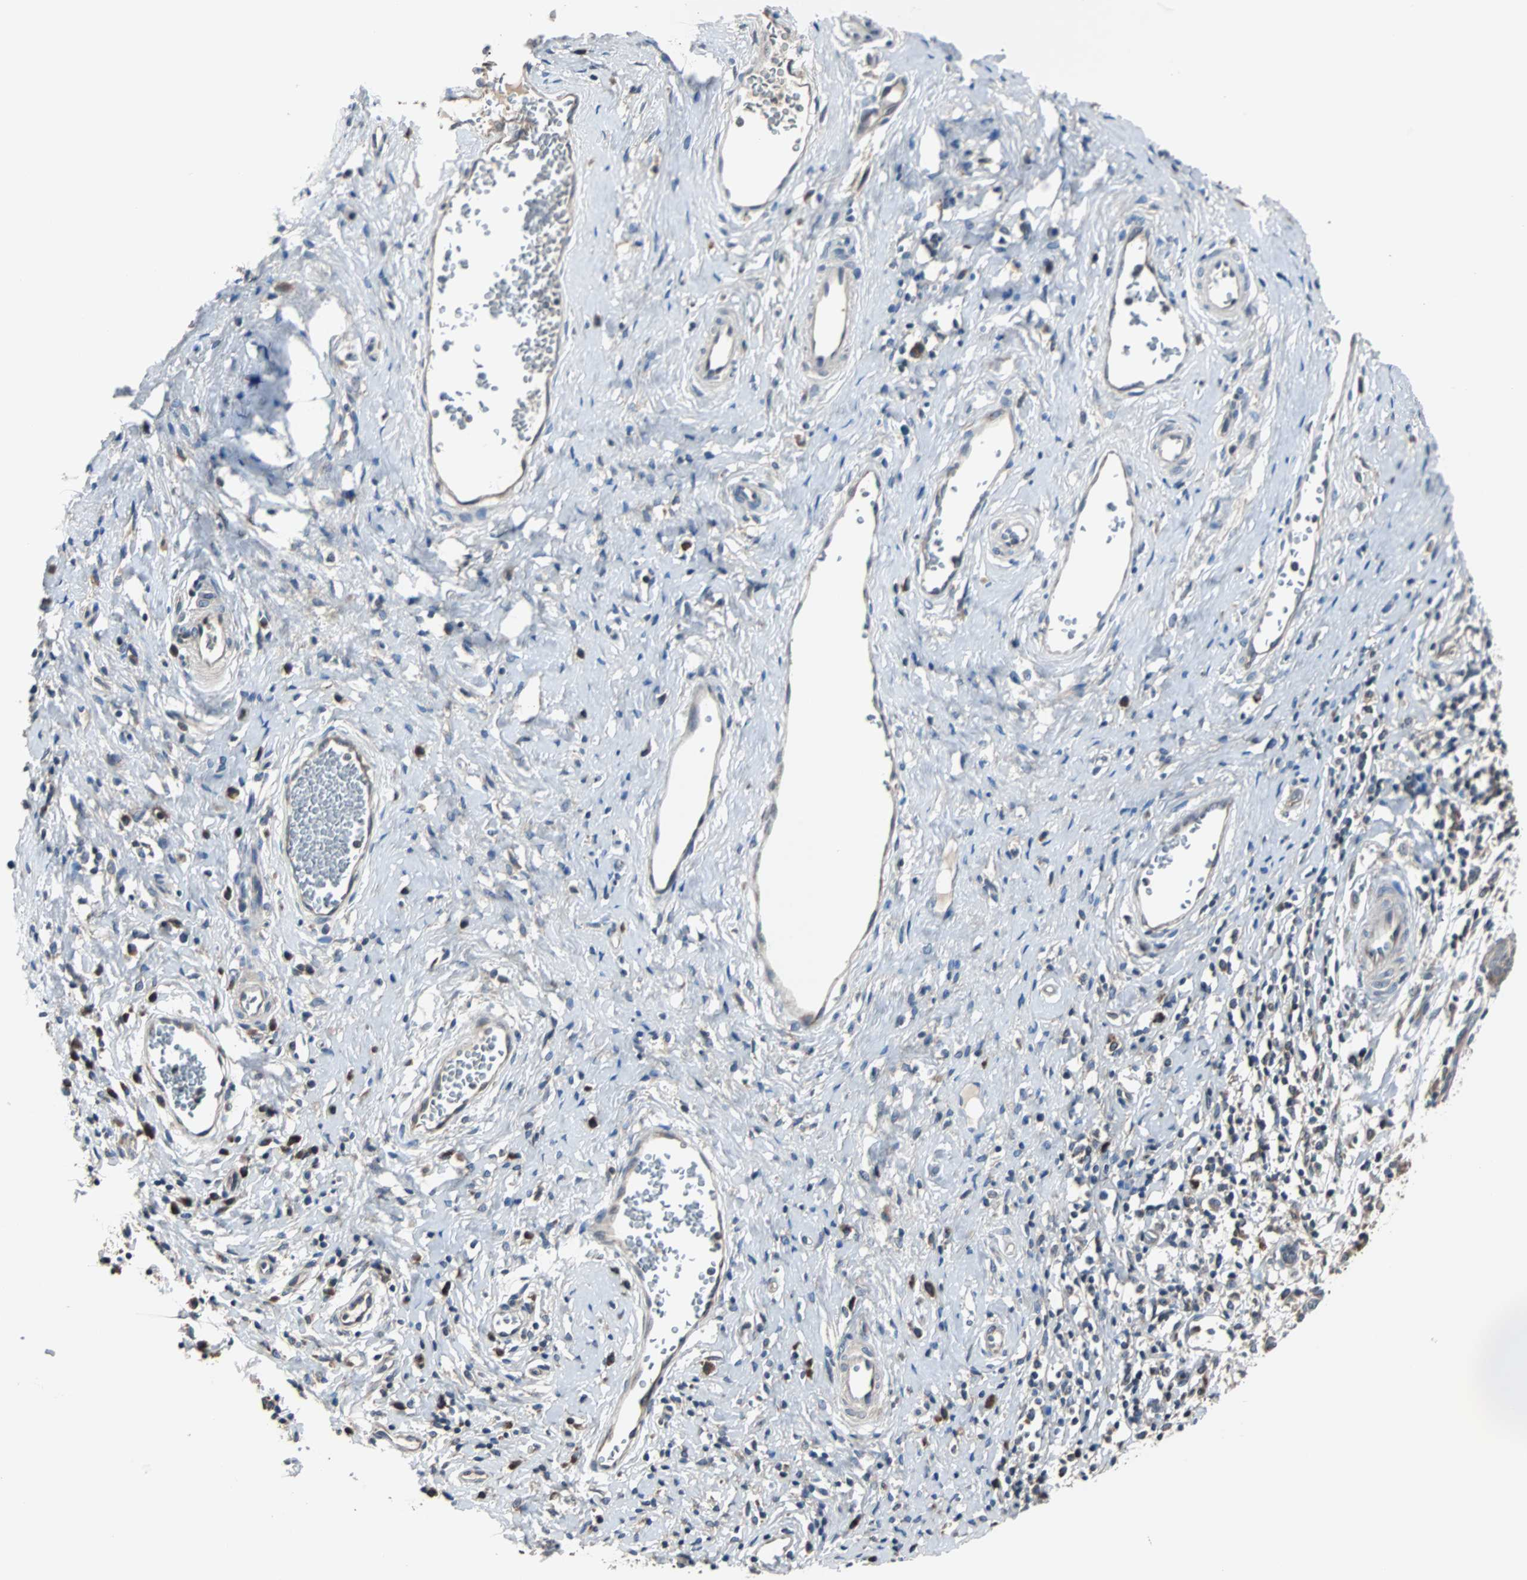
{"staining": {"intensity": "moderate", "quantity": ">75%", "location": "cytoplasmic/membranous,nuclear"}, "tissue": "cervical cancer", "cell_type": "Tumor cells", "image_type": "cancer", "snomed": [{"axis": "morphology", "description": "Squamous cell carcinoma, NOS"}, {"axis": "topography", "description": "Cervix"}], "caption": "DAB (3,3'-diaminobenzidine) immunohistochemical staining of squamous cell carcinoma (cervical) displays moderate cytoplasmic/membranous and nuclear protein expression in about >75% of tumor cells.", "gene": "ARF1", "patient": {"sex": "female", "age": 38}}